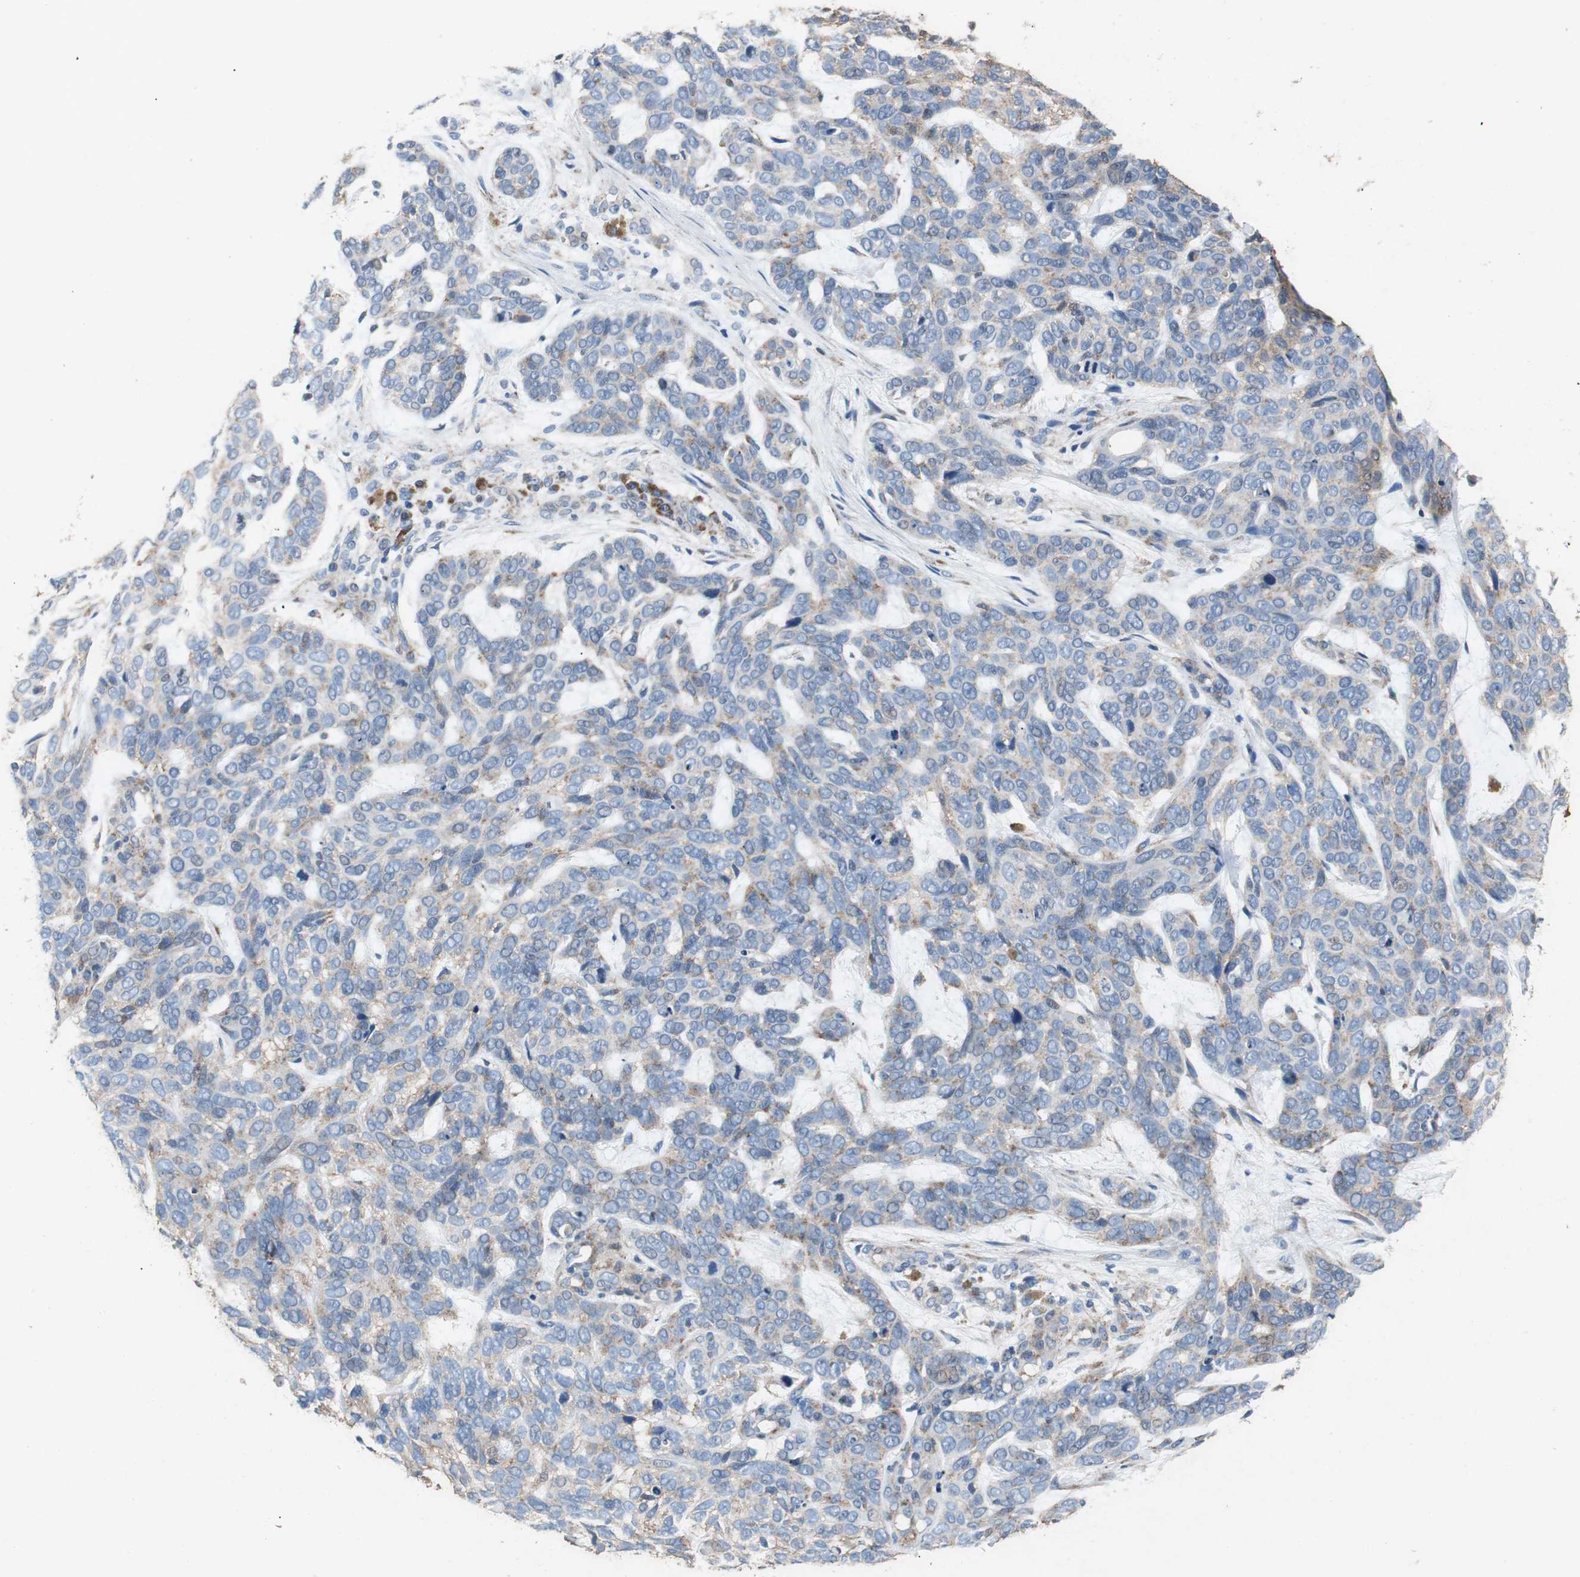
{"staining": {"intensity": "strong", "quantity": ">75%", "location": "cytoplasmic/membranous"}, "tissue": "skin cancer", "cell_type": "Tumor cells", "image_type": "cancer", "snomed": [{"axis": "morphology", "description": "Basal cell carcinoma"}, {"axis": "topography", "description": "Skin"}], "caption": "High-magnification brightfield microscopy of skin cancer (basal cell carcinoma) stained with DAB (3,3'-diaminobenzidine) (brown) and counterstained with hematoxylin (blue). tumor cells exhibit strong cytoplasmic/membranous staining is seen in about>75% of cells. (DAB (3,3'-diaminobenzidine) IHC, brown staining for protein, blue staining for nuclei).", "gene": "RPL35", "patient": {"sex": "male", "age": 87}}